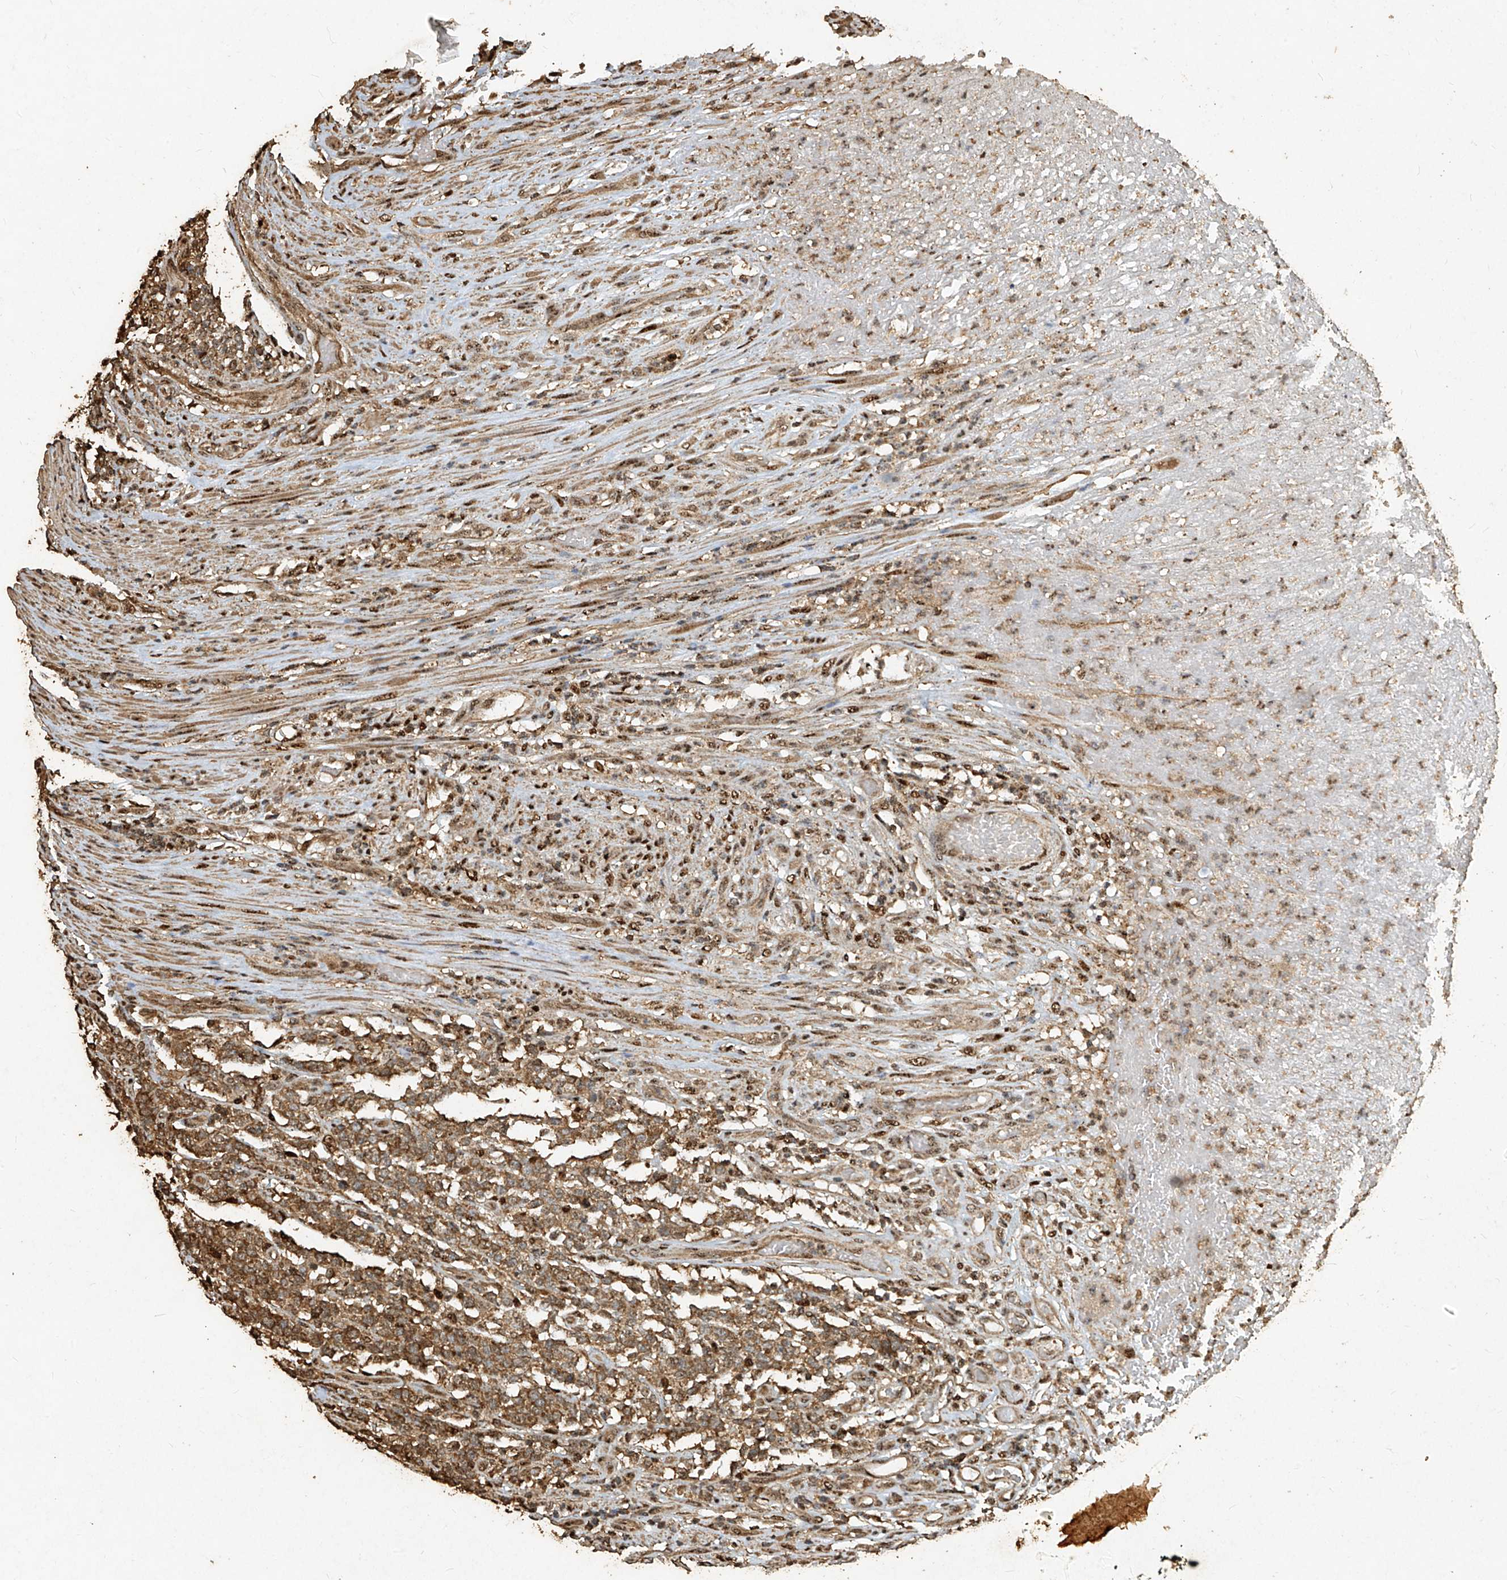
{"staining": {"intensity": "moderate", "quantity": "25%-75%", "location": "cytoplasmic/membranous"}, "tissue": "lymphoma", "cell_type": "Tumor cells", "image_type": "cancer", "snomed": [{"axis": "morphology", "description": "Malignant lymphoma, non-Hodgkin's type, High grade"}, {"axis": "topography", "description": "Soft tissue"}], "caption": "This histopathology image displays immunohistochemistry (IHC) staining of human lymphoma, with medium moderate cytoplasmic/membranous expression in approximately 25%-75% of tumor cells.", "gene": "ERBB3", "patient": {"sex": "male", "age": 18}}